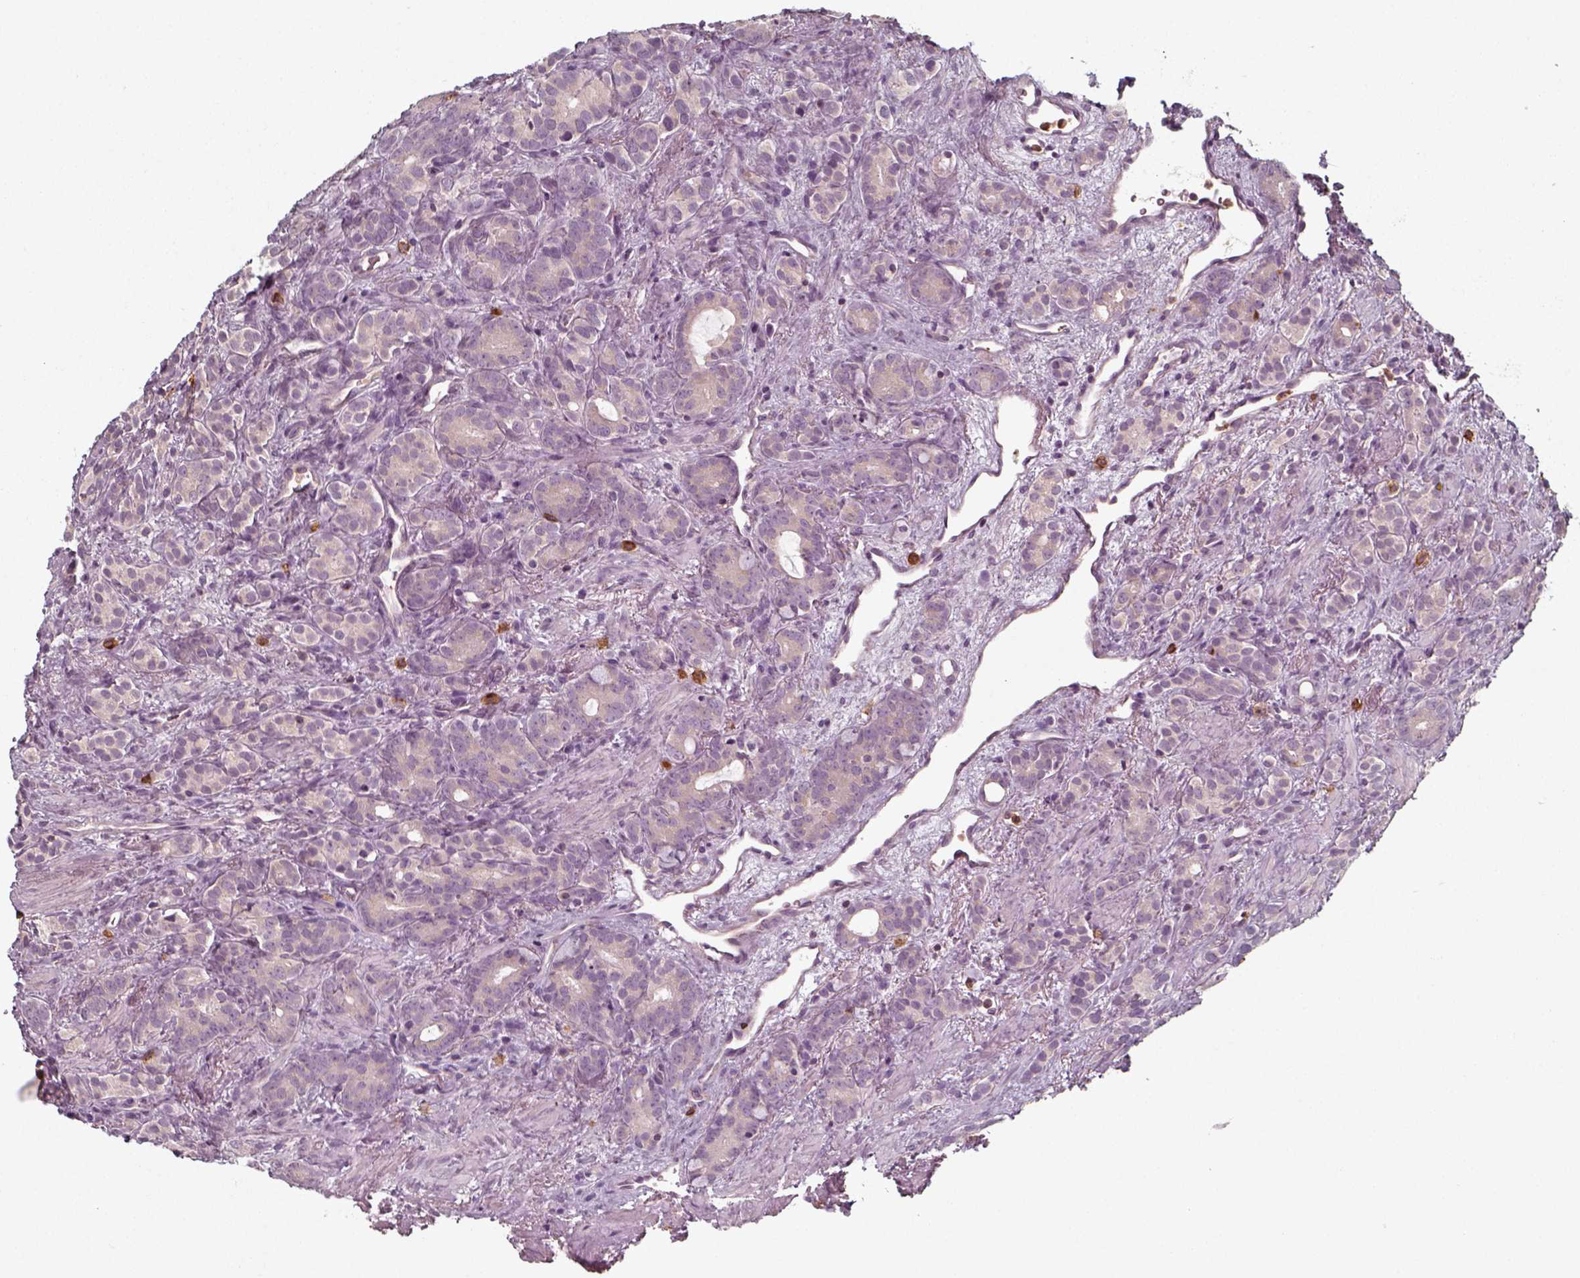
{"staining": {"intensity": "negative", "quantity": "none", "location": "none"}, "tissue": "prostate cancer", "cell_type": "Tumor cells", "image_type": "cancer", "snomed": [{"axis": "morphology", "description": "Adenocarcinoma, High grade"}, {"axis": "topography", "description": "Prostate"}], "caption": "DAB immunohistochemical staining of prostate cancer exhibits no significant staining in tumor cells.", "gene": "UNC13D", "patient": {"sex": "male", "age": 84}}